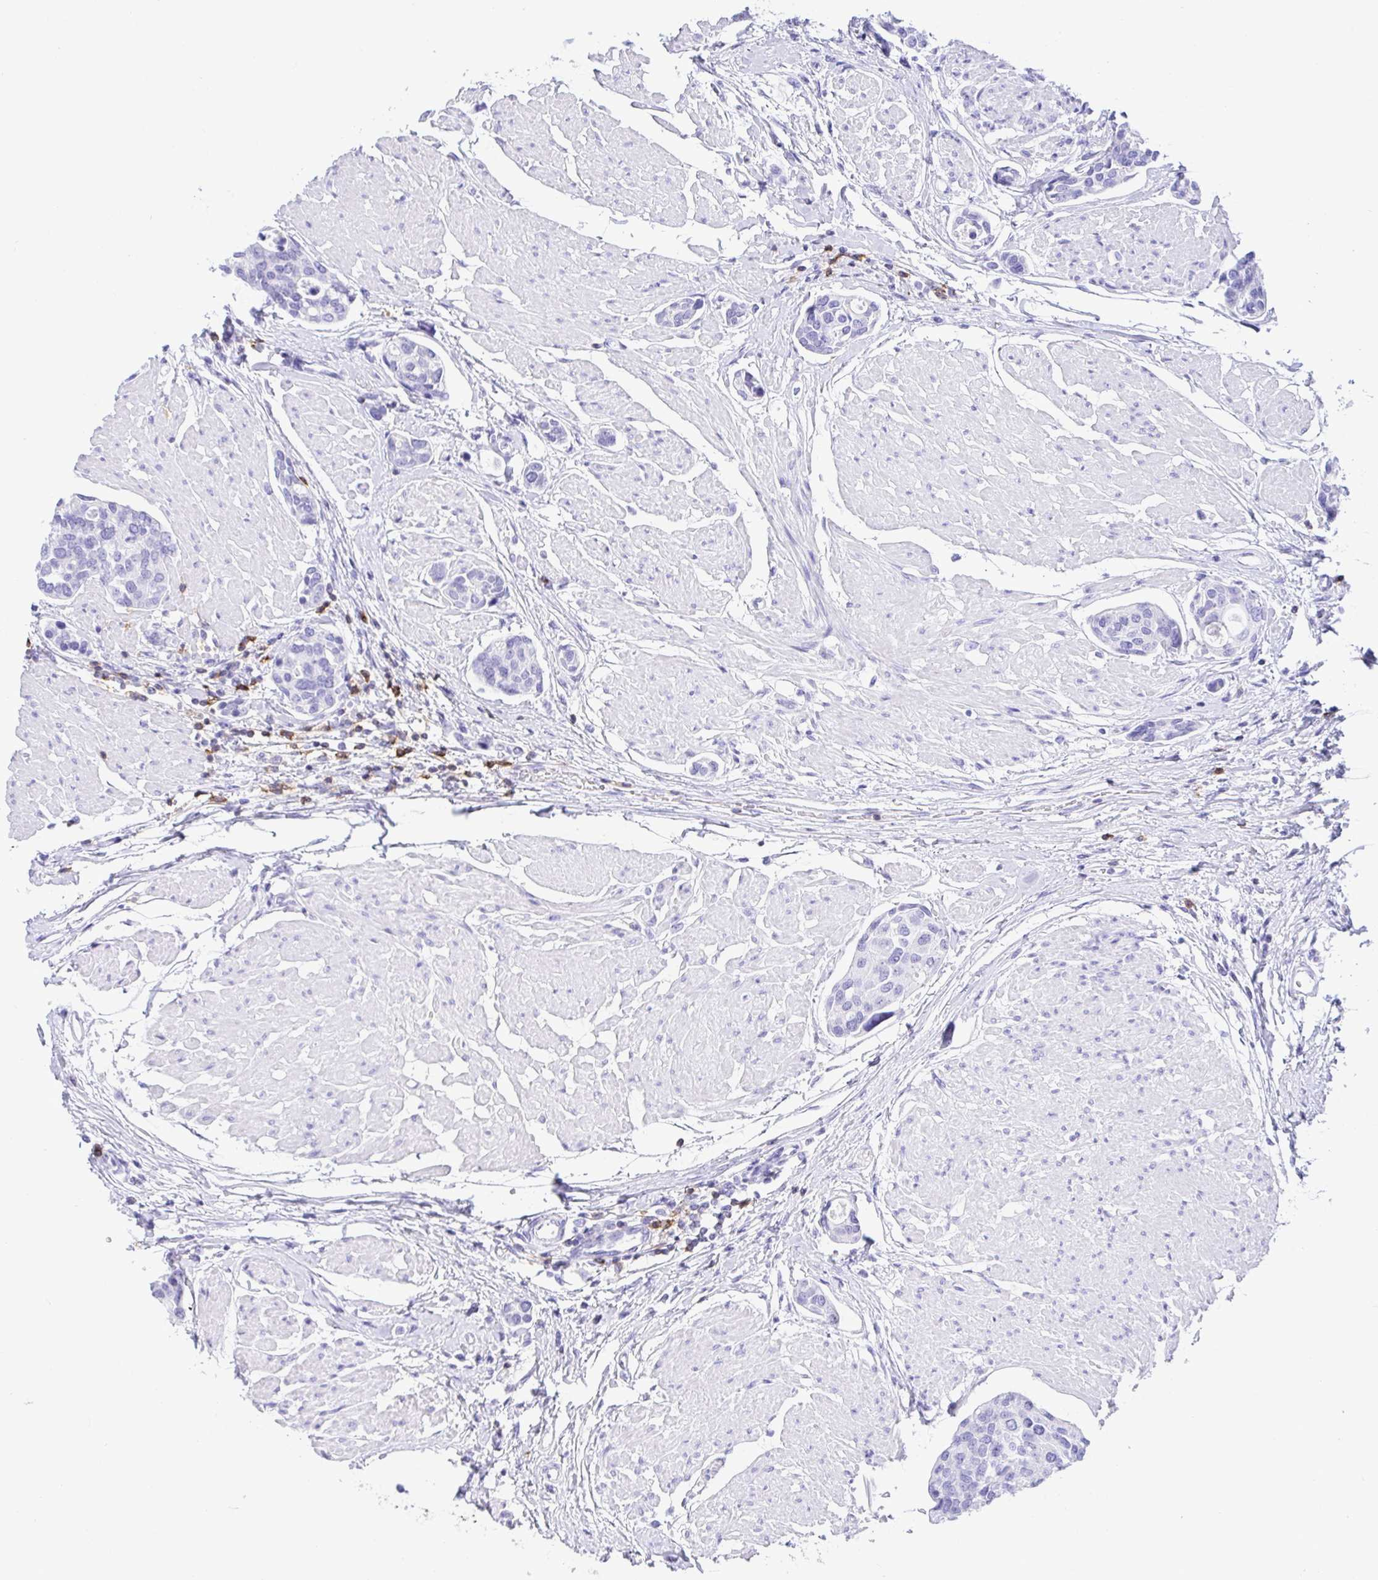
{"staining": {"intensity": "negative", "quantity": "none", "location": "none"}, "tissue": "urothelial cancer", "cell_type": "Tumor cells", "image_type": "cancer", "snomed": [{"axis": "morphology", "description": "Urothelial carcinoma, High grade"}, {"axis": "topography", "description": "Urinary bladder"}], "caption": "This is an immunohistochemistry histopathology image of human urothelial cancer. There is no staining in tumor cells.", "gene": "CD5", "patient": {"sex": "male", "age": 78}}